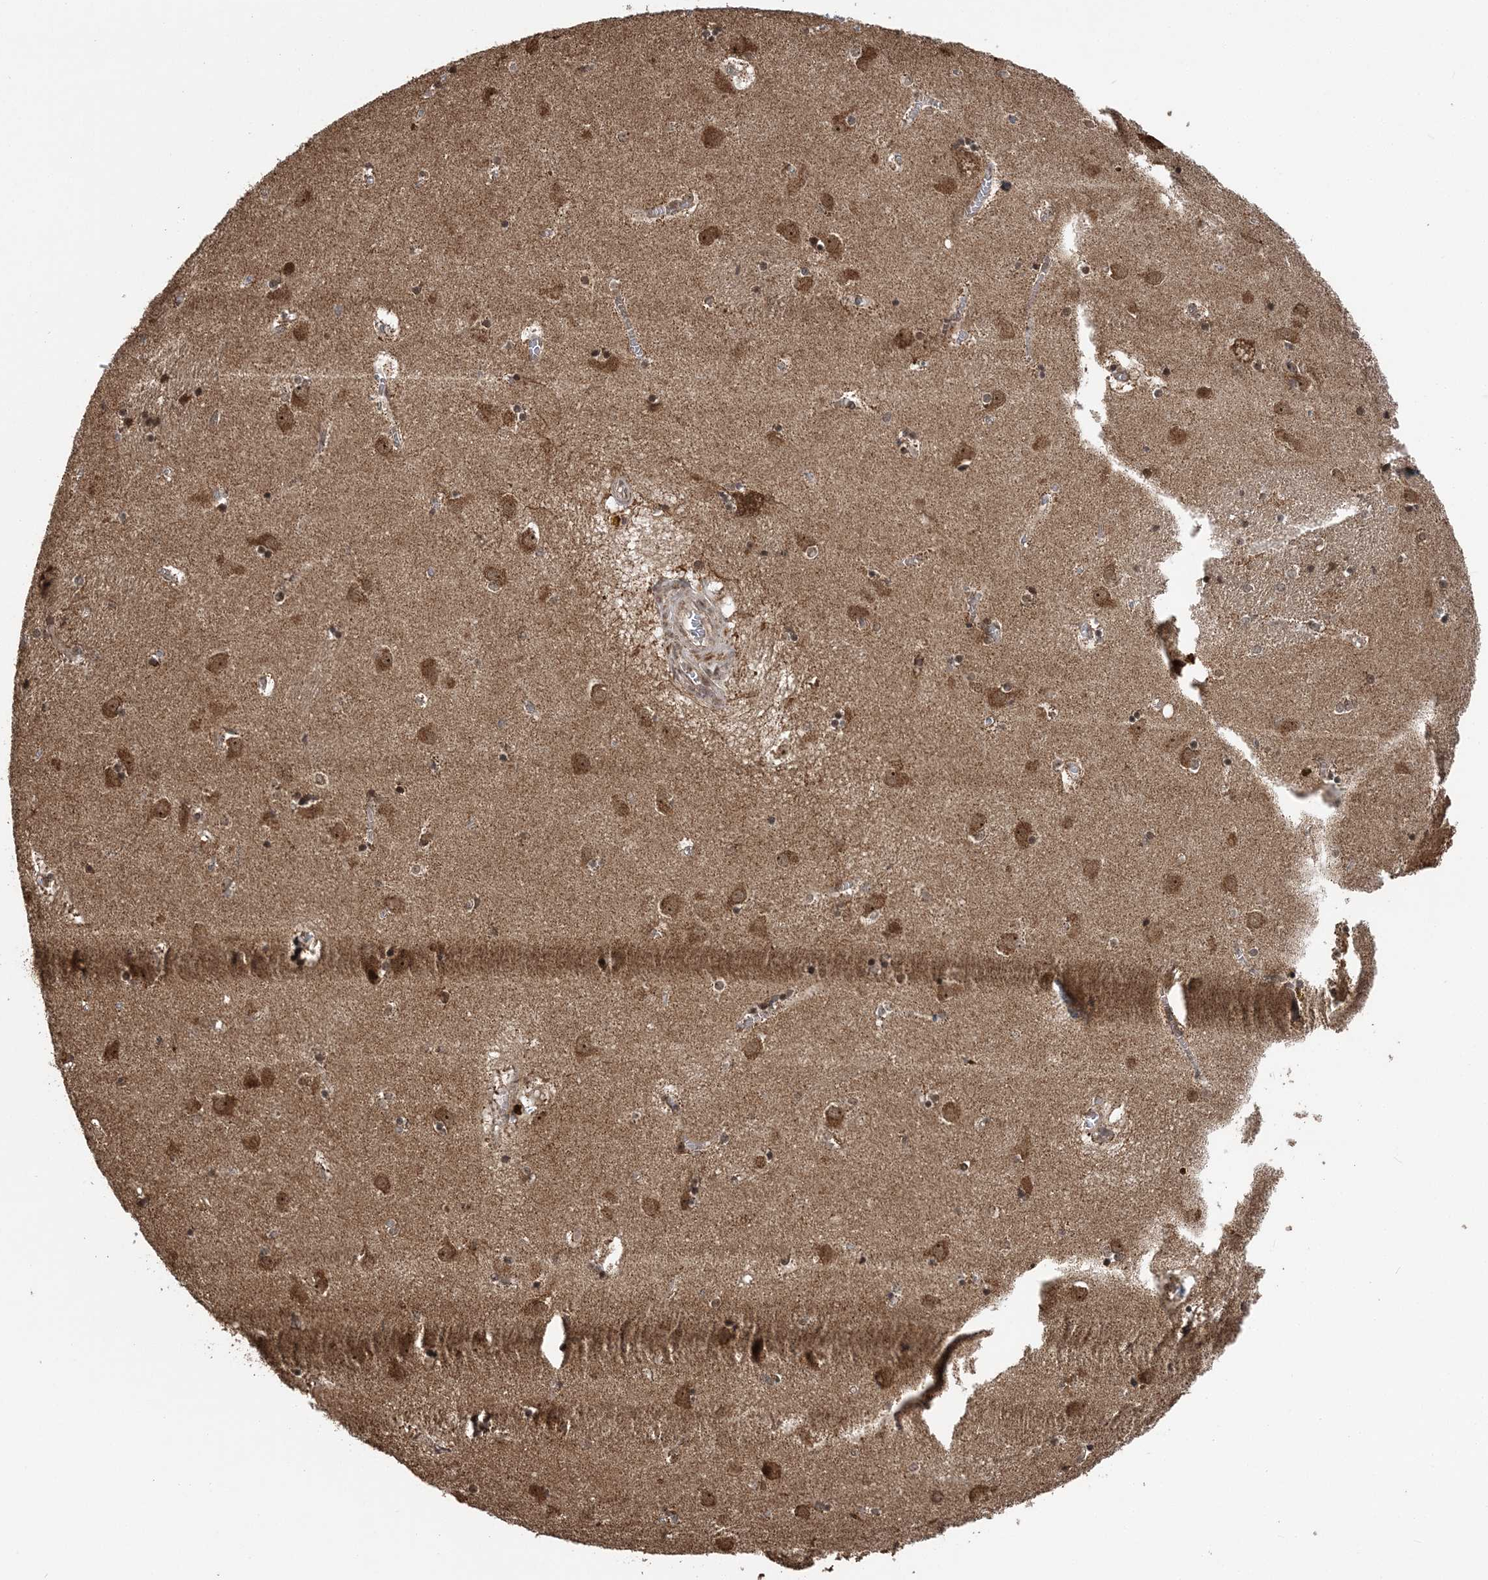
{"staining": {"intensity": "moderate", "quantity": "25%-75%", "location": "cytoplasmic/membranous"}, "tissue": "caudate", "cell_type": "Glial cells", "image_type": "normal", "snomed": [{"axis": "morphology", "description": "Normal tissue, NOS"}, {"axis": "topography", "description": "Lateral ventricle wall"}], "caption": "Immunohistochemical staining of normal caudate exhibits 25%-75% levels of moderate cytoplasmic/membranous protein expression in about 25%-75% of glial cells.", "gene": "PCBP1", "patient": {"sex": "male", "age": 70}}